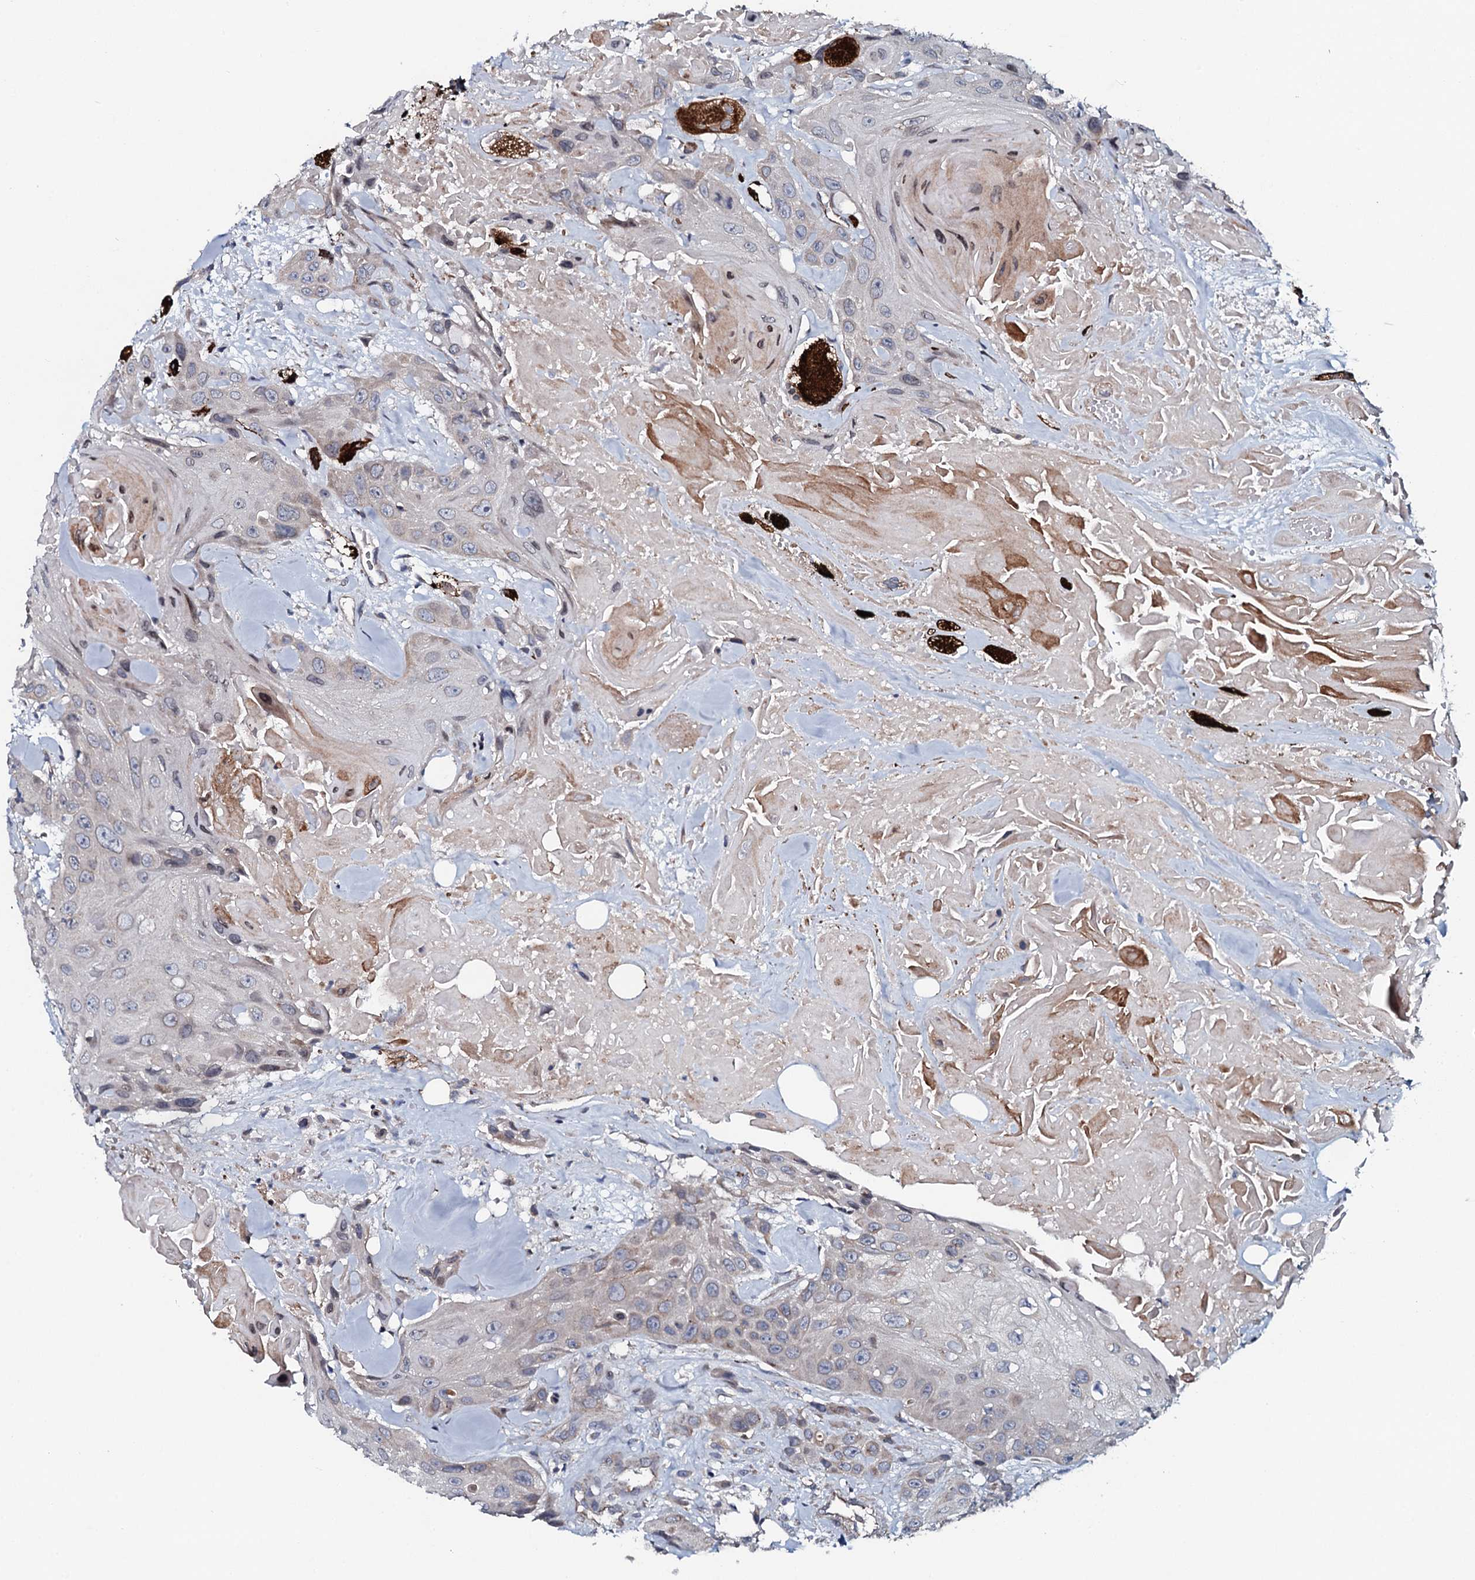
{"staining": {"intensity": "negative", "quantity": "none", "location": "none"}, "tissue": "head and neck cancer", "cell_type": "Tumor cells", "image_type": "cancer", "snomed": [{"axis": "morphology", "description": "Squamous cell carcinoma, NOS"}, {"axis": "topography", "description": "Head-Neck"}], "caption": "Human head and neck cancer (squamous cell carcinoma) stained for a protein using immunohistochemistry displays no expression in tumor cells.", "gene": "KCTD4", "patient": {"sex": "male", "age": 81}}